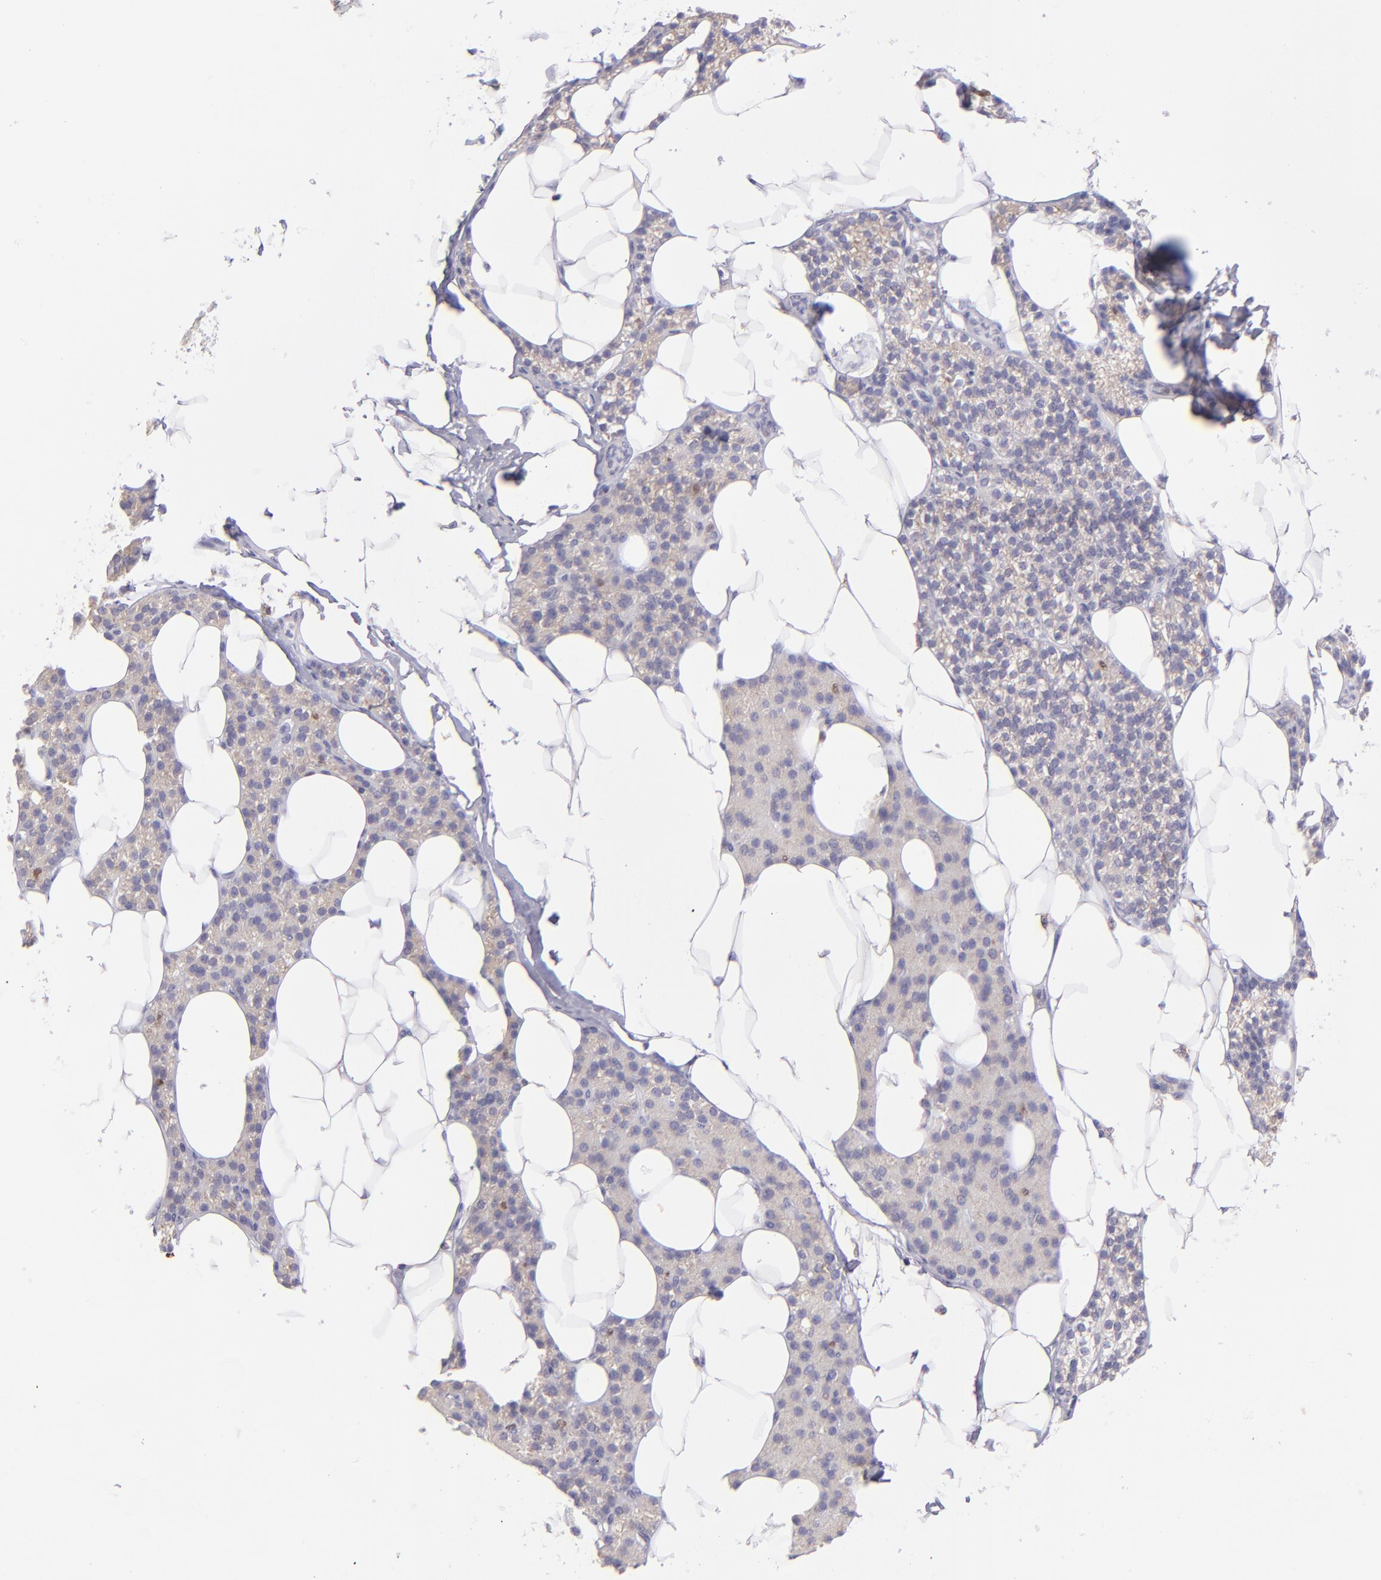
{"staining": {"intensity": "negative", "quantity": "none", "location": "none"}, "tissue": "skeletal muscle", "cell_type": "Myocytes", "image_type": "normal", "snomed": [{"axis": "morphology", "description": "Normal tissue, NOS"}, {"axis": "topography", "description": "Skeletal muscle"}, {"axis": "topography", "description": "Parathyroid gland"}], "caption": "DAB immunohistochemical staining of benign human skeletal muscle exhibits no significant staining in myocytes.", "gene": "IRF8", "patient": {"sex": "female", "age": 37}}